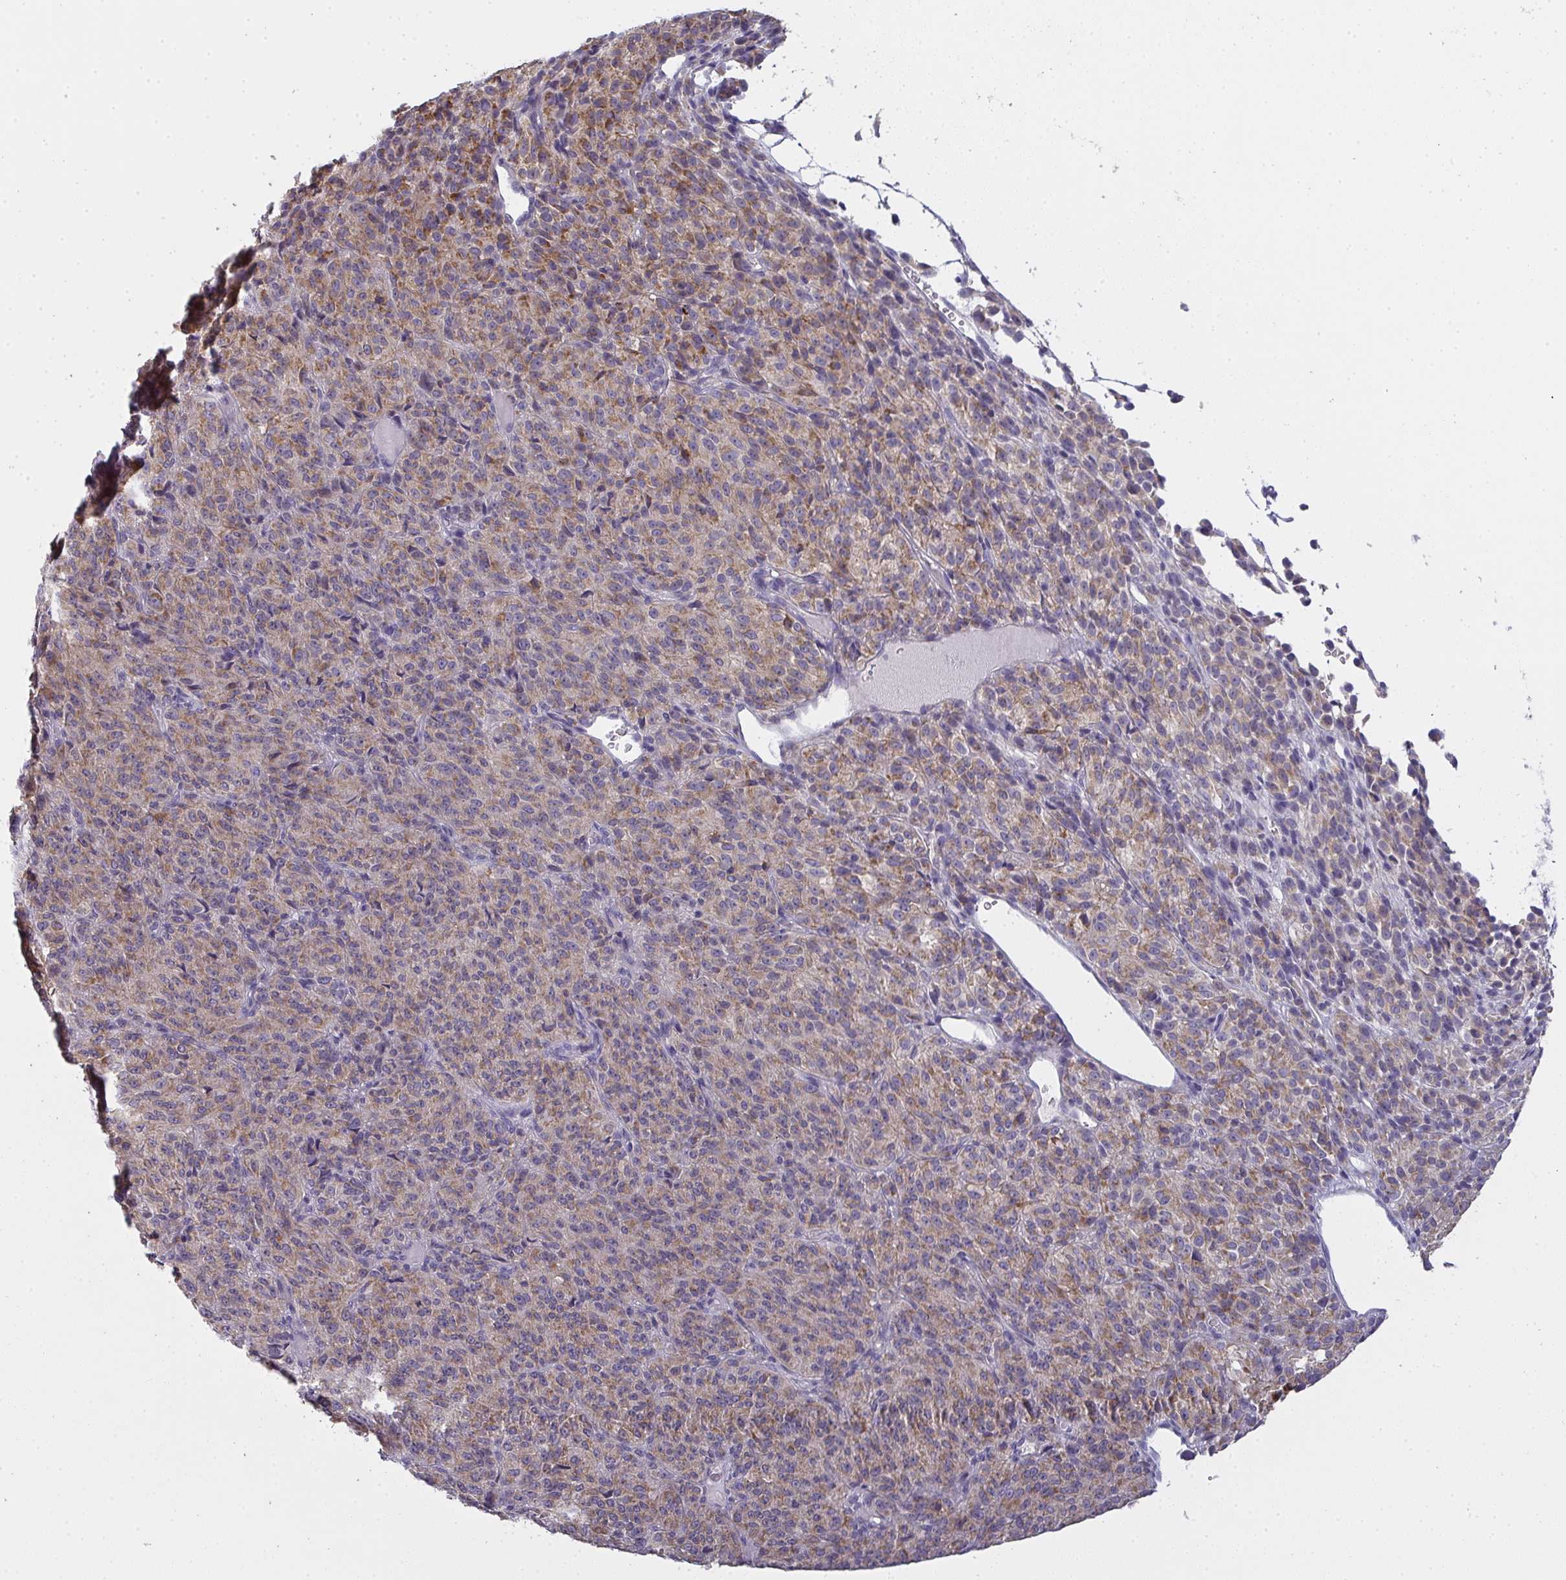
{"staining": {"intensity": "moderate", "quantity": "<25%", "location": "cytoplasmic/membranous"}, "tissue": "melanoma", "cell_type": "Tumor cells", "image_type": "cancer", "snomed": [{"axis": "morphology", "description": "Malignant melanoma, Metastatic site"}, {"axis": "topography", "description": "Brain"}], "caption": "Moderate cytoplasmic/membranous positivity is present in about <25% of tumor cells in malignant melanoma (metastatic site).", "gene": "TMEM219", "patient": {"sex": "female", "age": 56}}